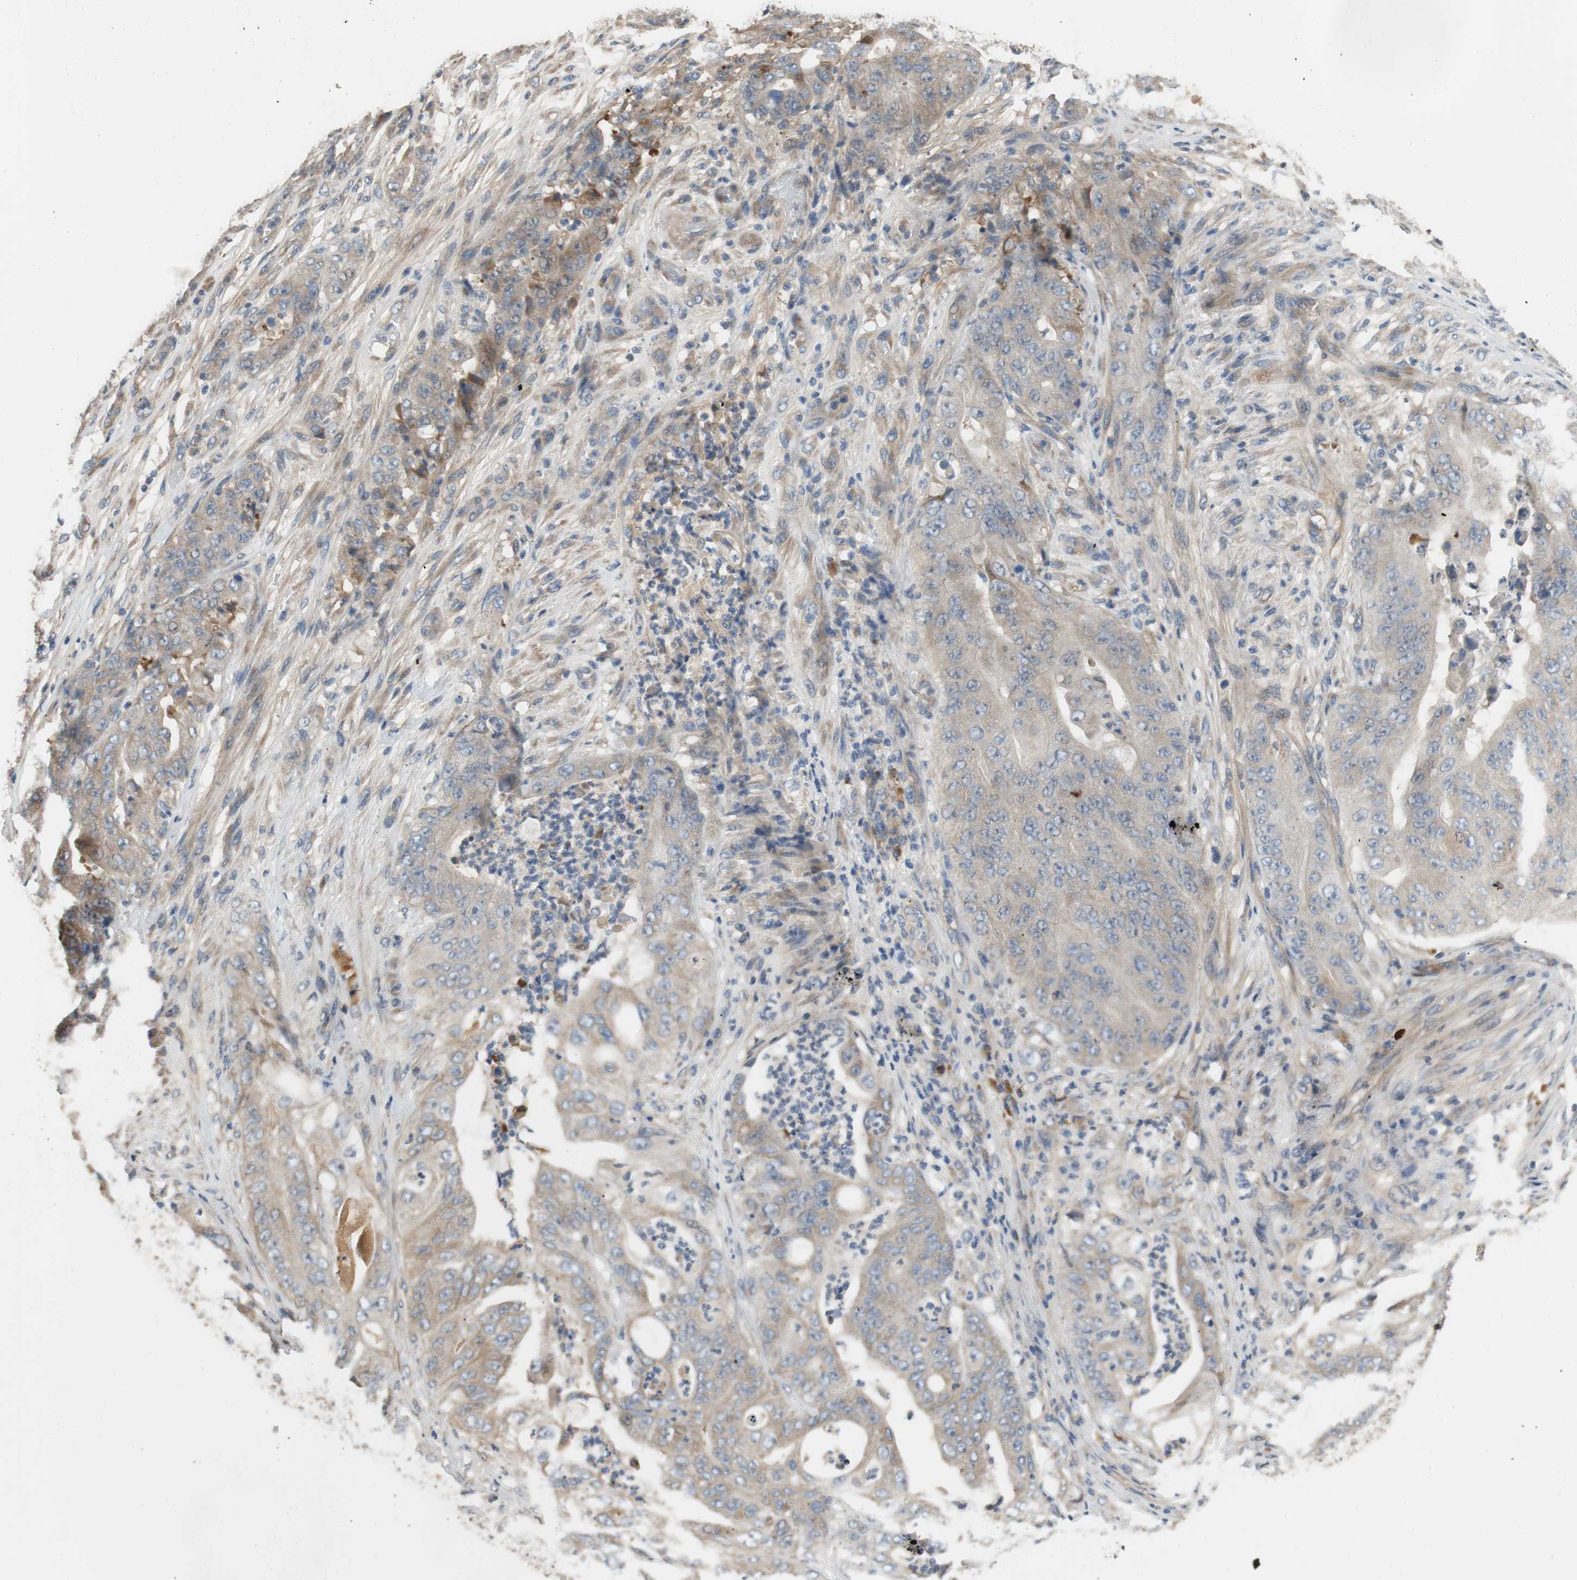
{"staining": {"intensity": "weak", "quantity": ">75%", "location": "cytoplasmic/membranous"}, "tissue": "stomach cancer", "cell_type": "Tumor cells", "image_type": "cancer", "snomed": [{"axis": "morphology", "description": "Adenocarcinoma, NOS"}, {"axis": "topography", "description": "Stomach"}], "caption": "Weak cytoplasmic/membranous staining for a protein is present in approximately >75% of tumor cells of stomach cancer using immunohistochemistry.", "gene": "C4A", "patient": {"sex": "female", "age": 73}}